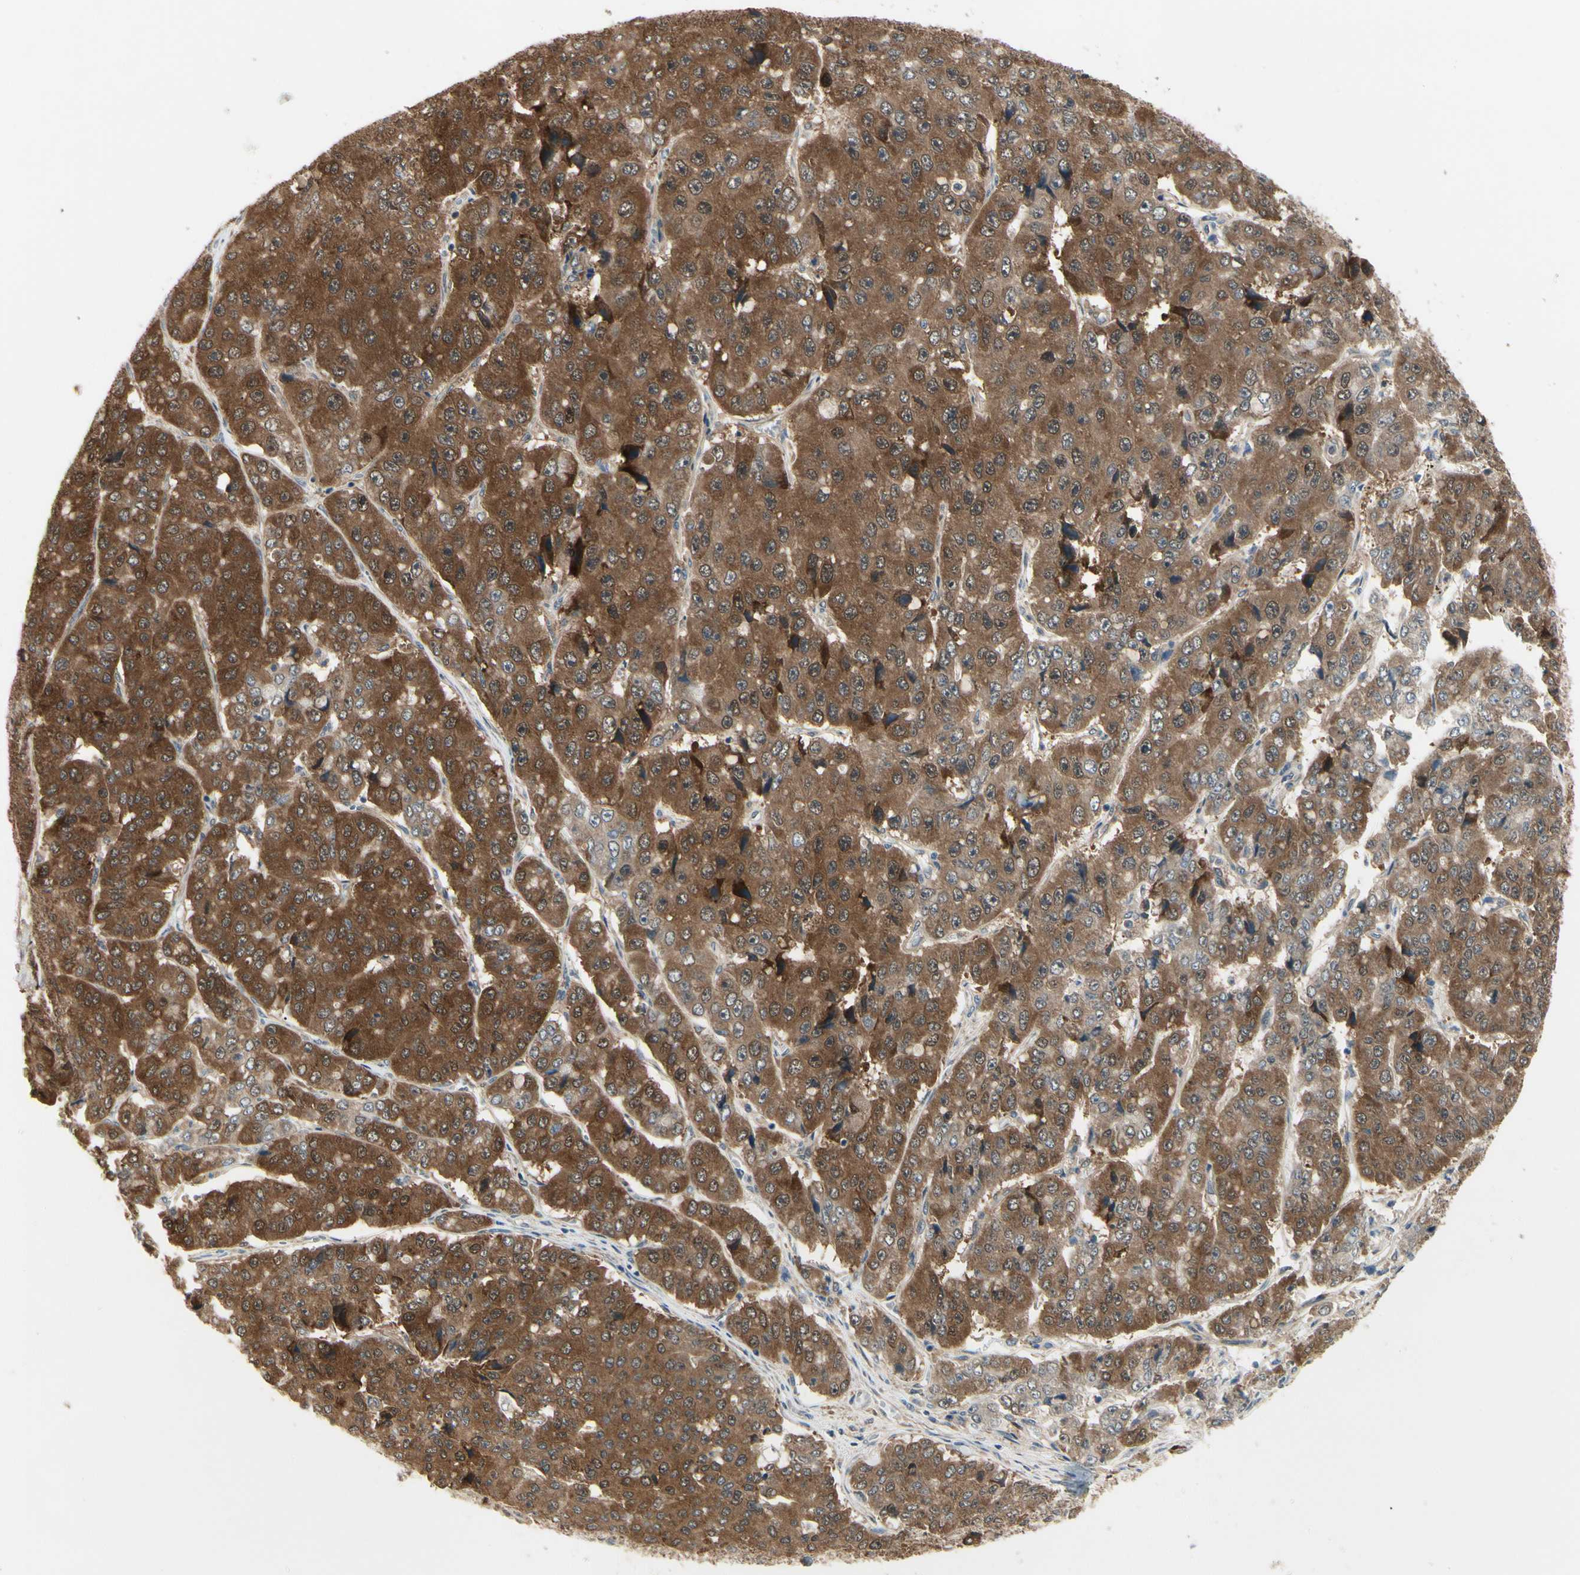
{"staining": {"intensity": "strong", "quantity": ">75%", "location": "cytoplasmic/membranous"}, "tissue": "pancreatic cancer", "cell_type": "Tumor cells", "image_type": "cancer", "snomed": [{"axis": "morphology", "description": "Adenocarcinoma, NOS"}, {"axis": "topography", "description": "Pancreas"}], "caption": "Adenocarcinoma (pancreatic) stained with IHC exhibits strong cytoplasmic/membranous expression in about >75% of tumor cells.", "gene": "NME1-NME2", "patient": {"sex": "male", "age": 50}}